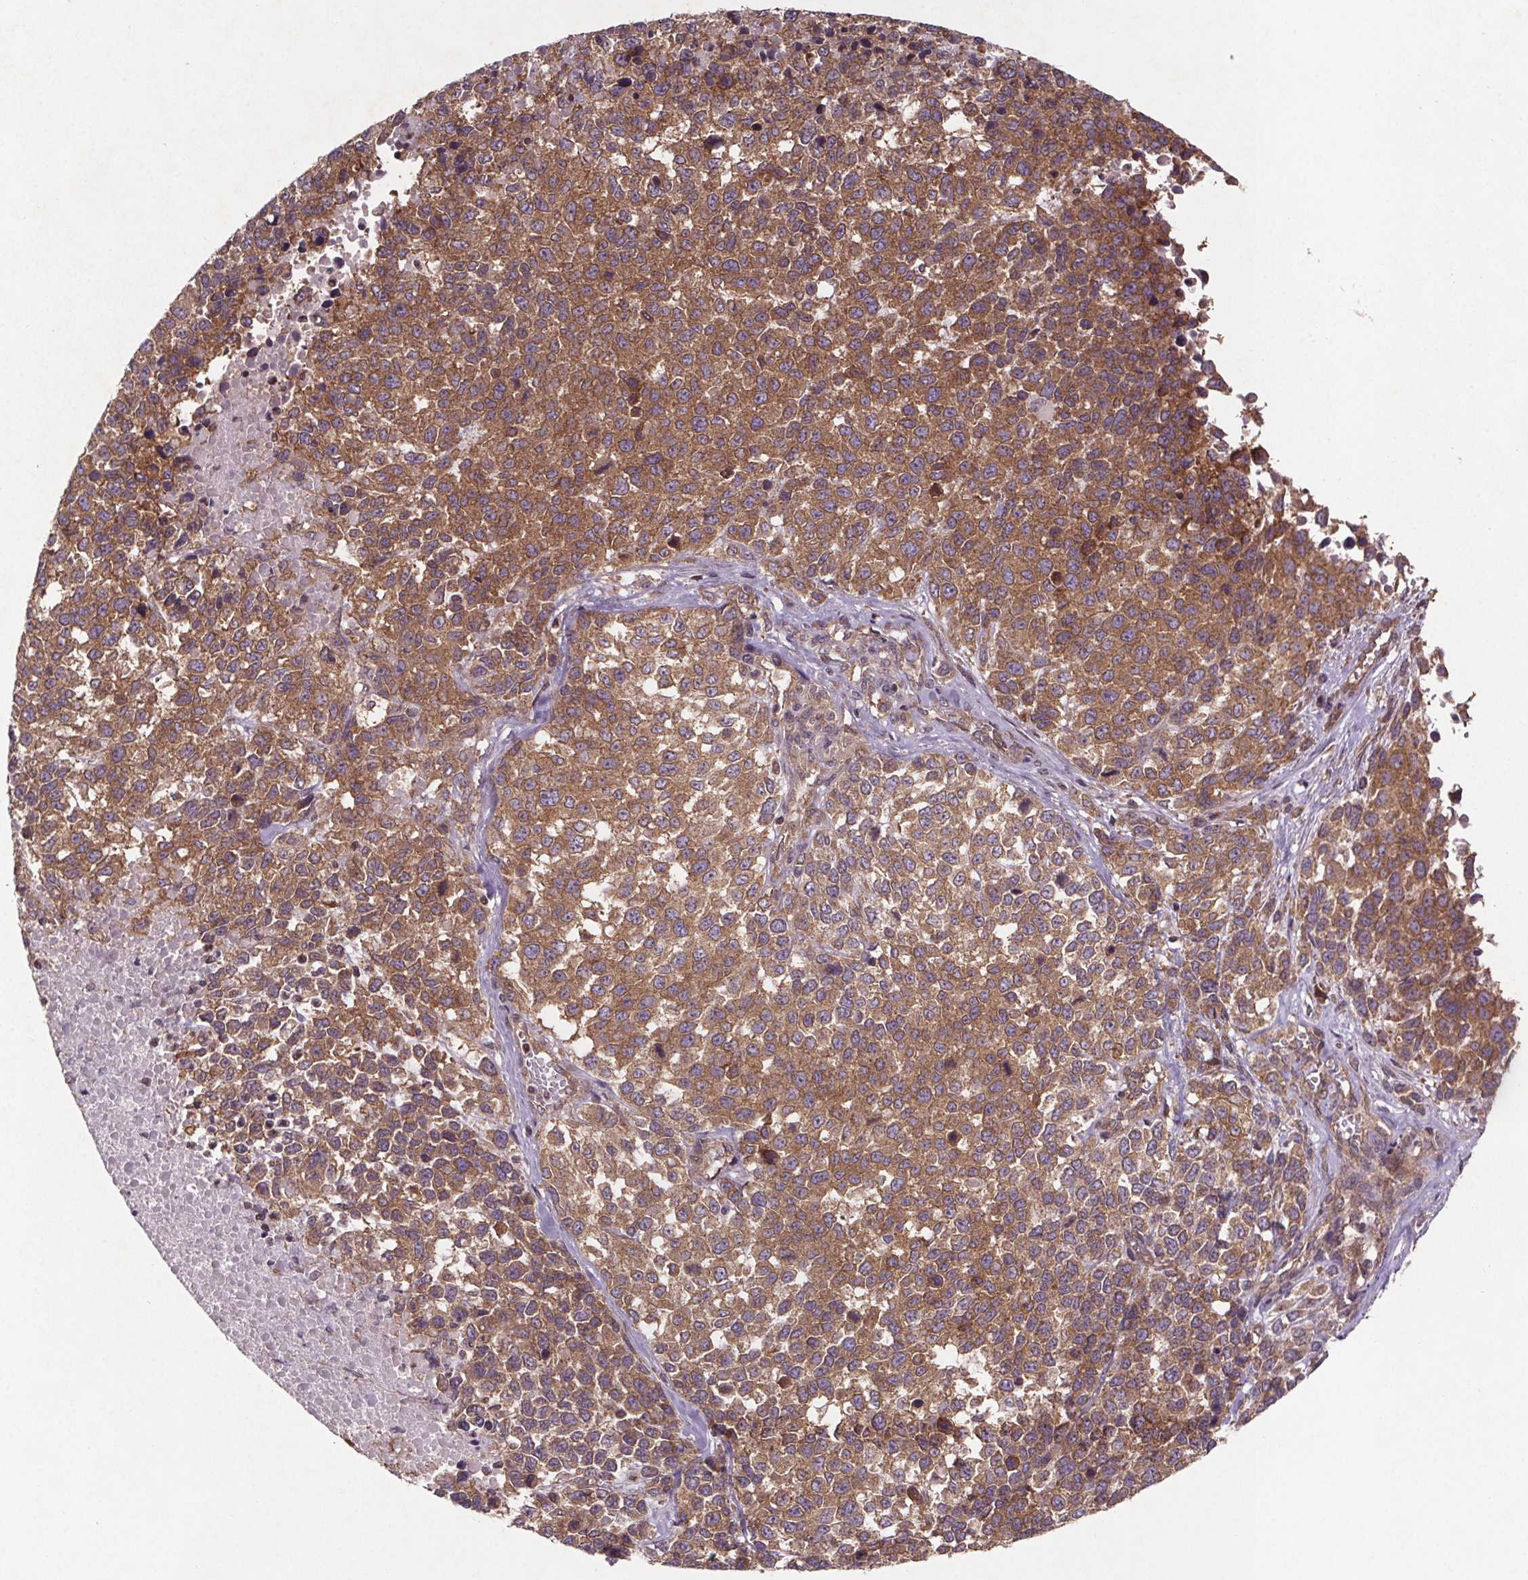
{"staining": {"intensity": "moderate", "quantity": ">75%", "location": "cytoplasmic/membranous"}, "tissue": "melanoma", "cell_type": "Tumor cells", "image_type": "cancer", "snomed": [{"axis": "morphology", "description": "Malignant melanoma, Metastatic site"}, {"axis": "topography", "description": "Skin"}], "caption": "High-power microscopy captured an immunohistochemistry micrograph of malignant melanoma (metastatic site), revealing moderate cytoplasmic/membranous positivity in about >75% of tumor cells.", "gene": "STRN3", "patient": {"sex": "male", "age": 84}}